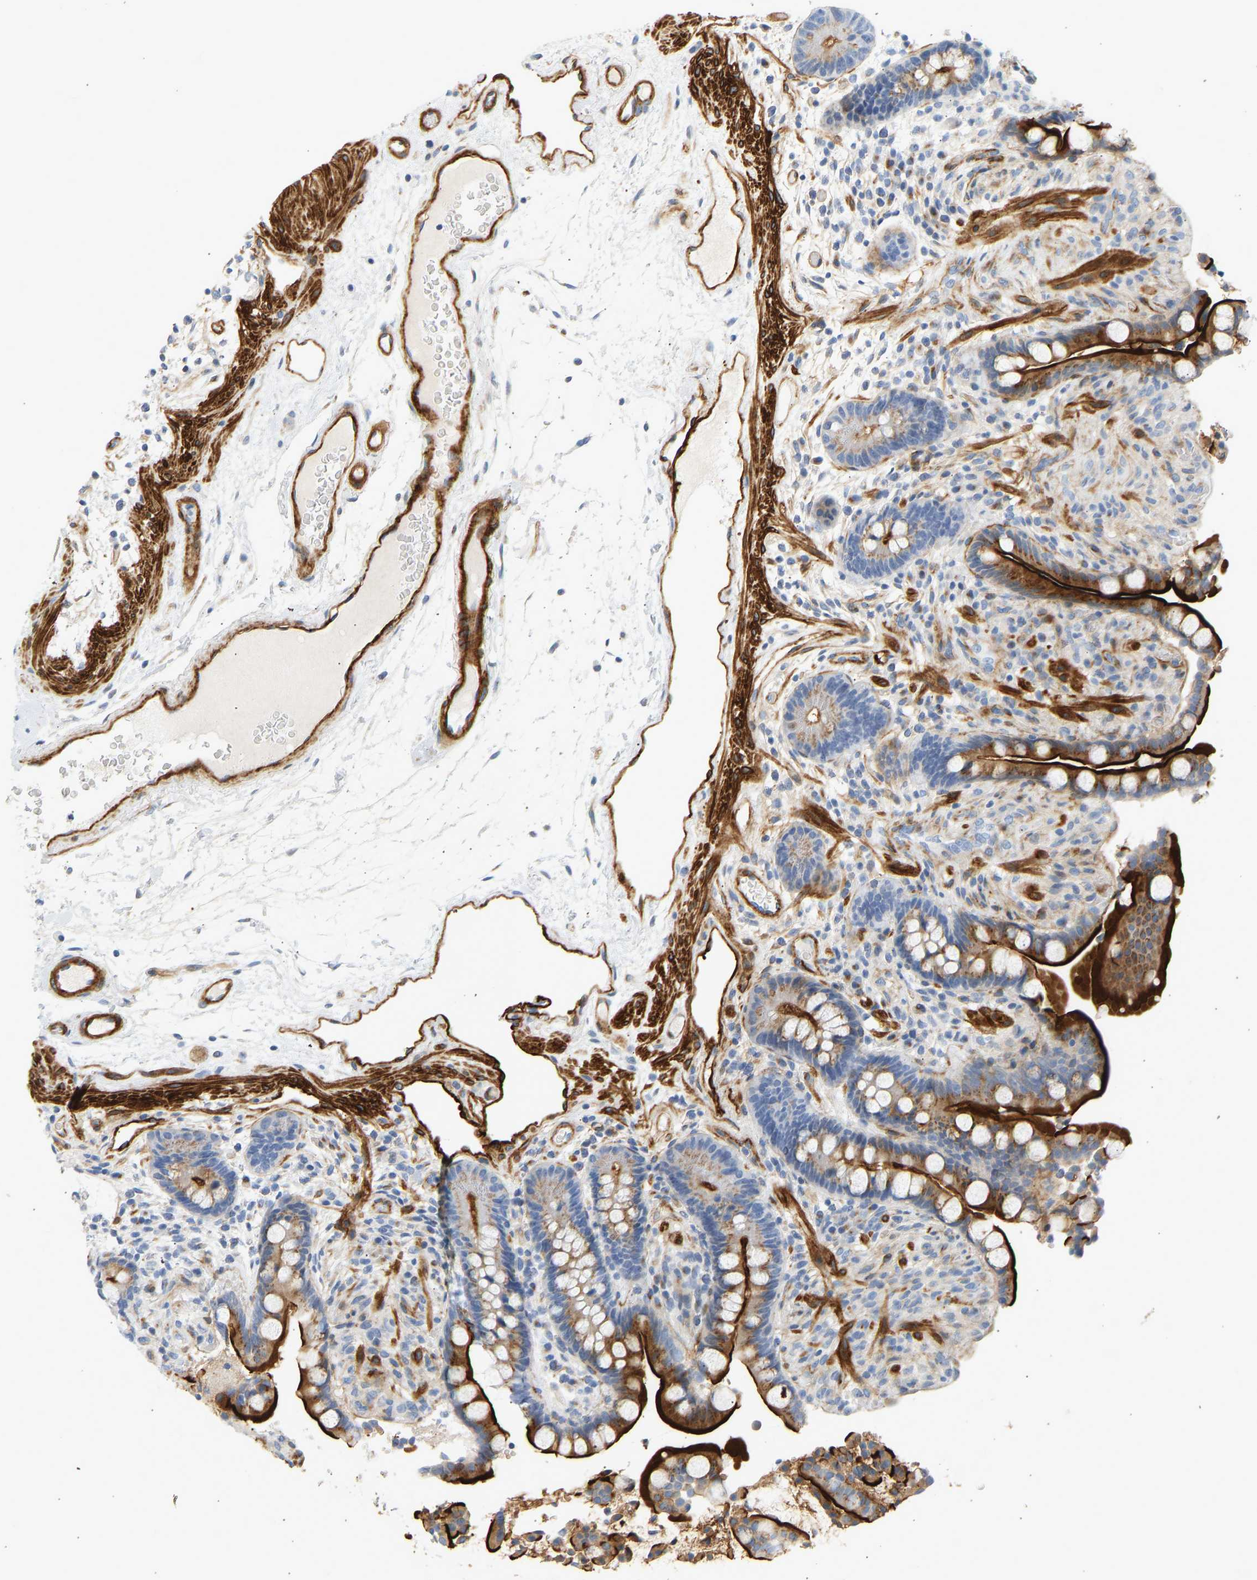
{"staining": {"intensity": "strong", "quantity": ">75%", "location": "cytoplasmic/membranous"}, "tissue": "colon", "cell_type": "Endothelial cells", "image_type": "normal", "snomed": [{"axis": "morphology", "description": "Normal tissue, NOS"}, {"axis": "topography", "description": "Colon"}], "caption": "Protein staining of unremarkable colon exhibits strong cytoplasmic/membranous positivity in about >75% of endothelial cells. (DAB = brown stain, brightfield microscopy at high magnification).", "gene": "SLC30A7", "patient": {"sex": "male", "age": 73}}